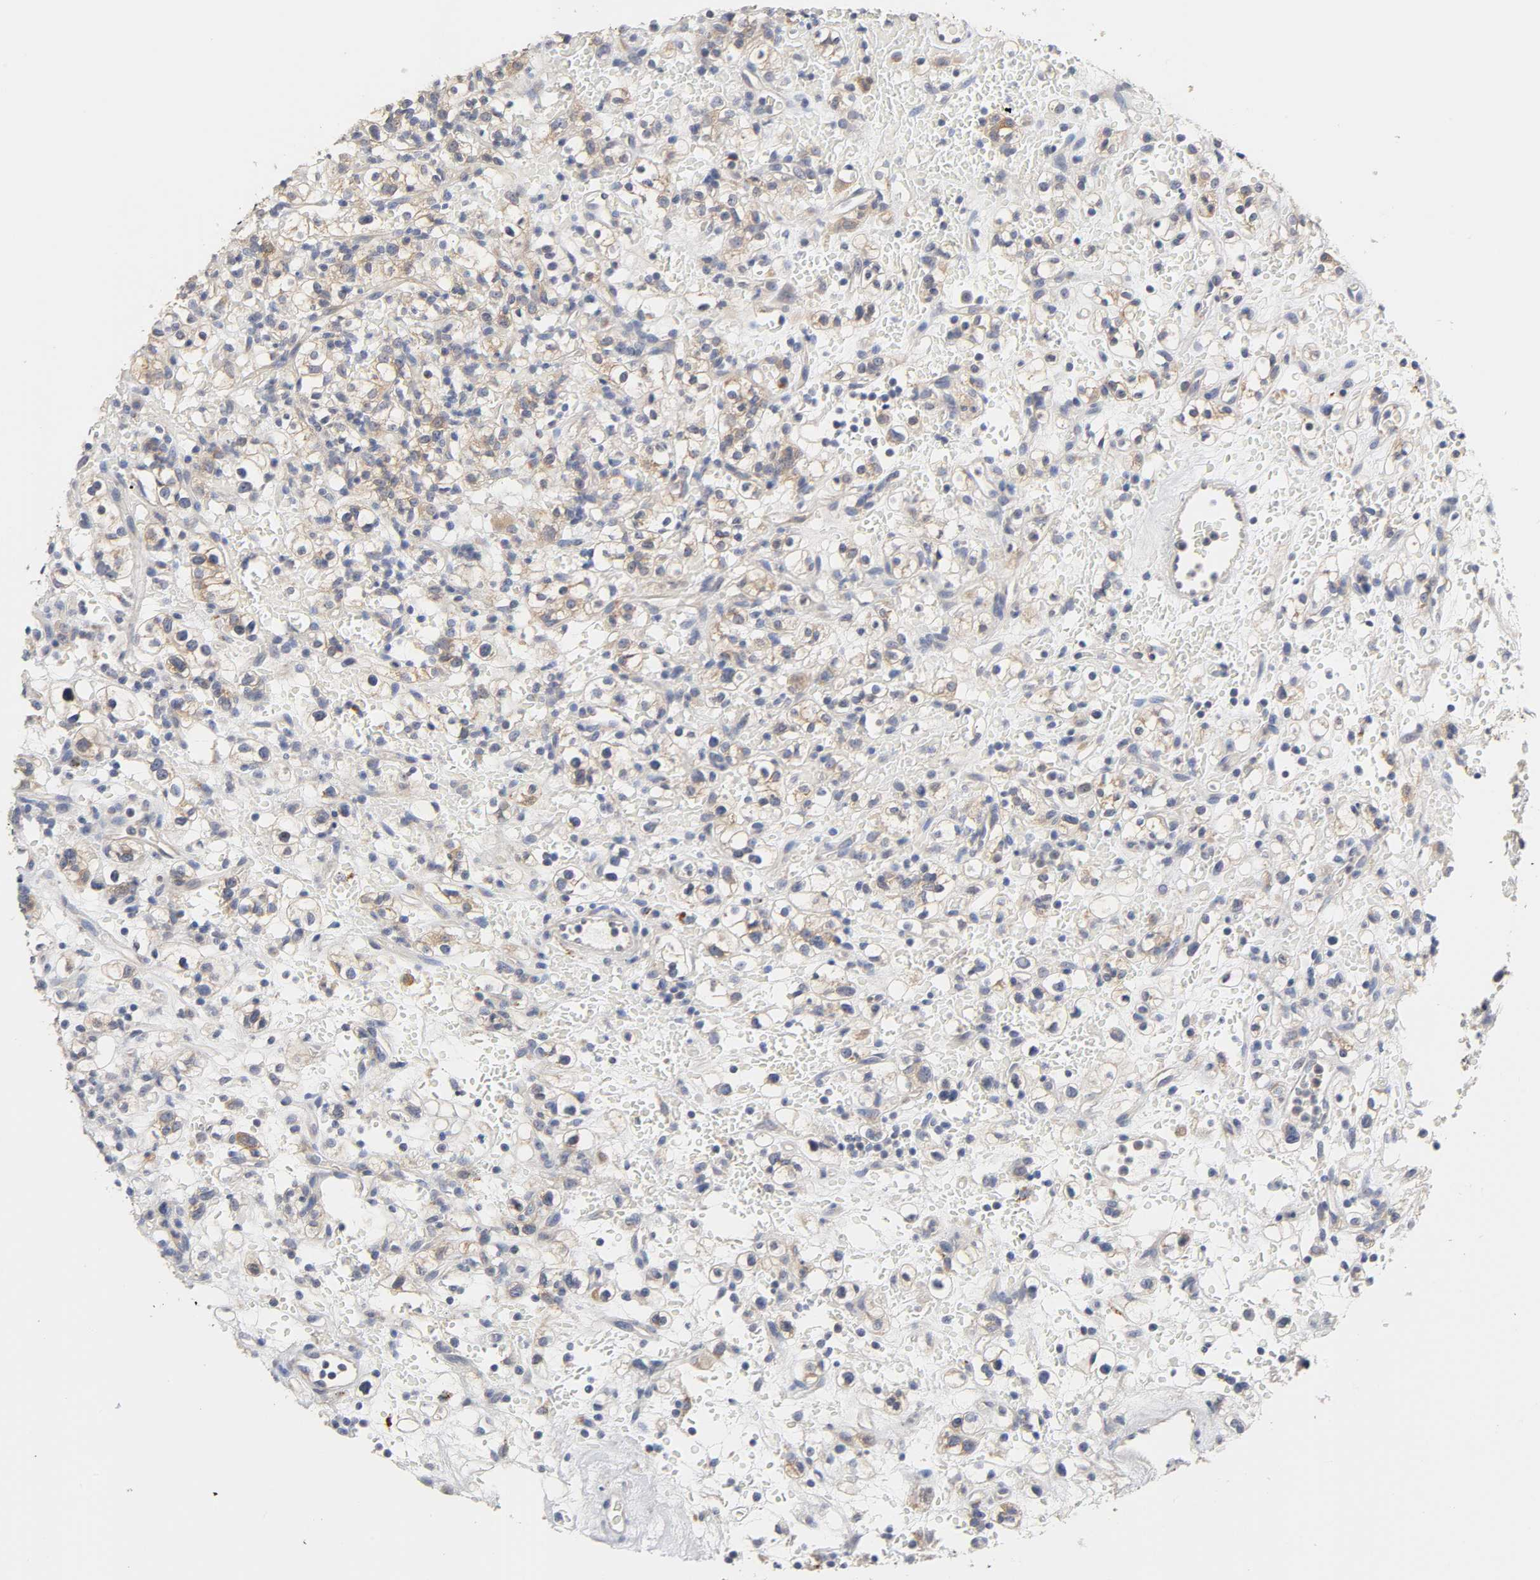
{"staining": {"intensity": "weak", "quantity": ">75%", "location": "cytoplasmic/membranous"}, "tissue": "renal cancer", "cell_type": "Tumor cells", "image_type": "cancer", "snomed": [{"axis": "morphology", "description": "Normal tissue, NOS"}, {"axis": "morphology", "description": "Adenocarcinoma, NOS"}, {"axis": "topography", "description": "Kidney"}], "caption": "DAB (3,3'-diaminobenzidine) immunohistochemical staining of human renal adenocarcinoma demonstrates weak cytoplasmic/membranous protein expression in approximately >75% of tumor cells.", "gene": "C17orf75", "patient": {"sex": "female", "age": 72}}